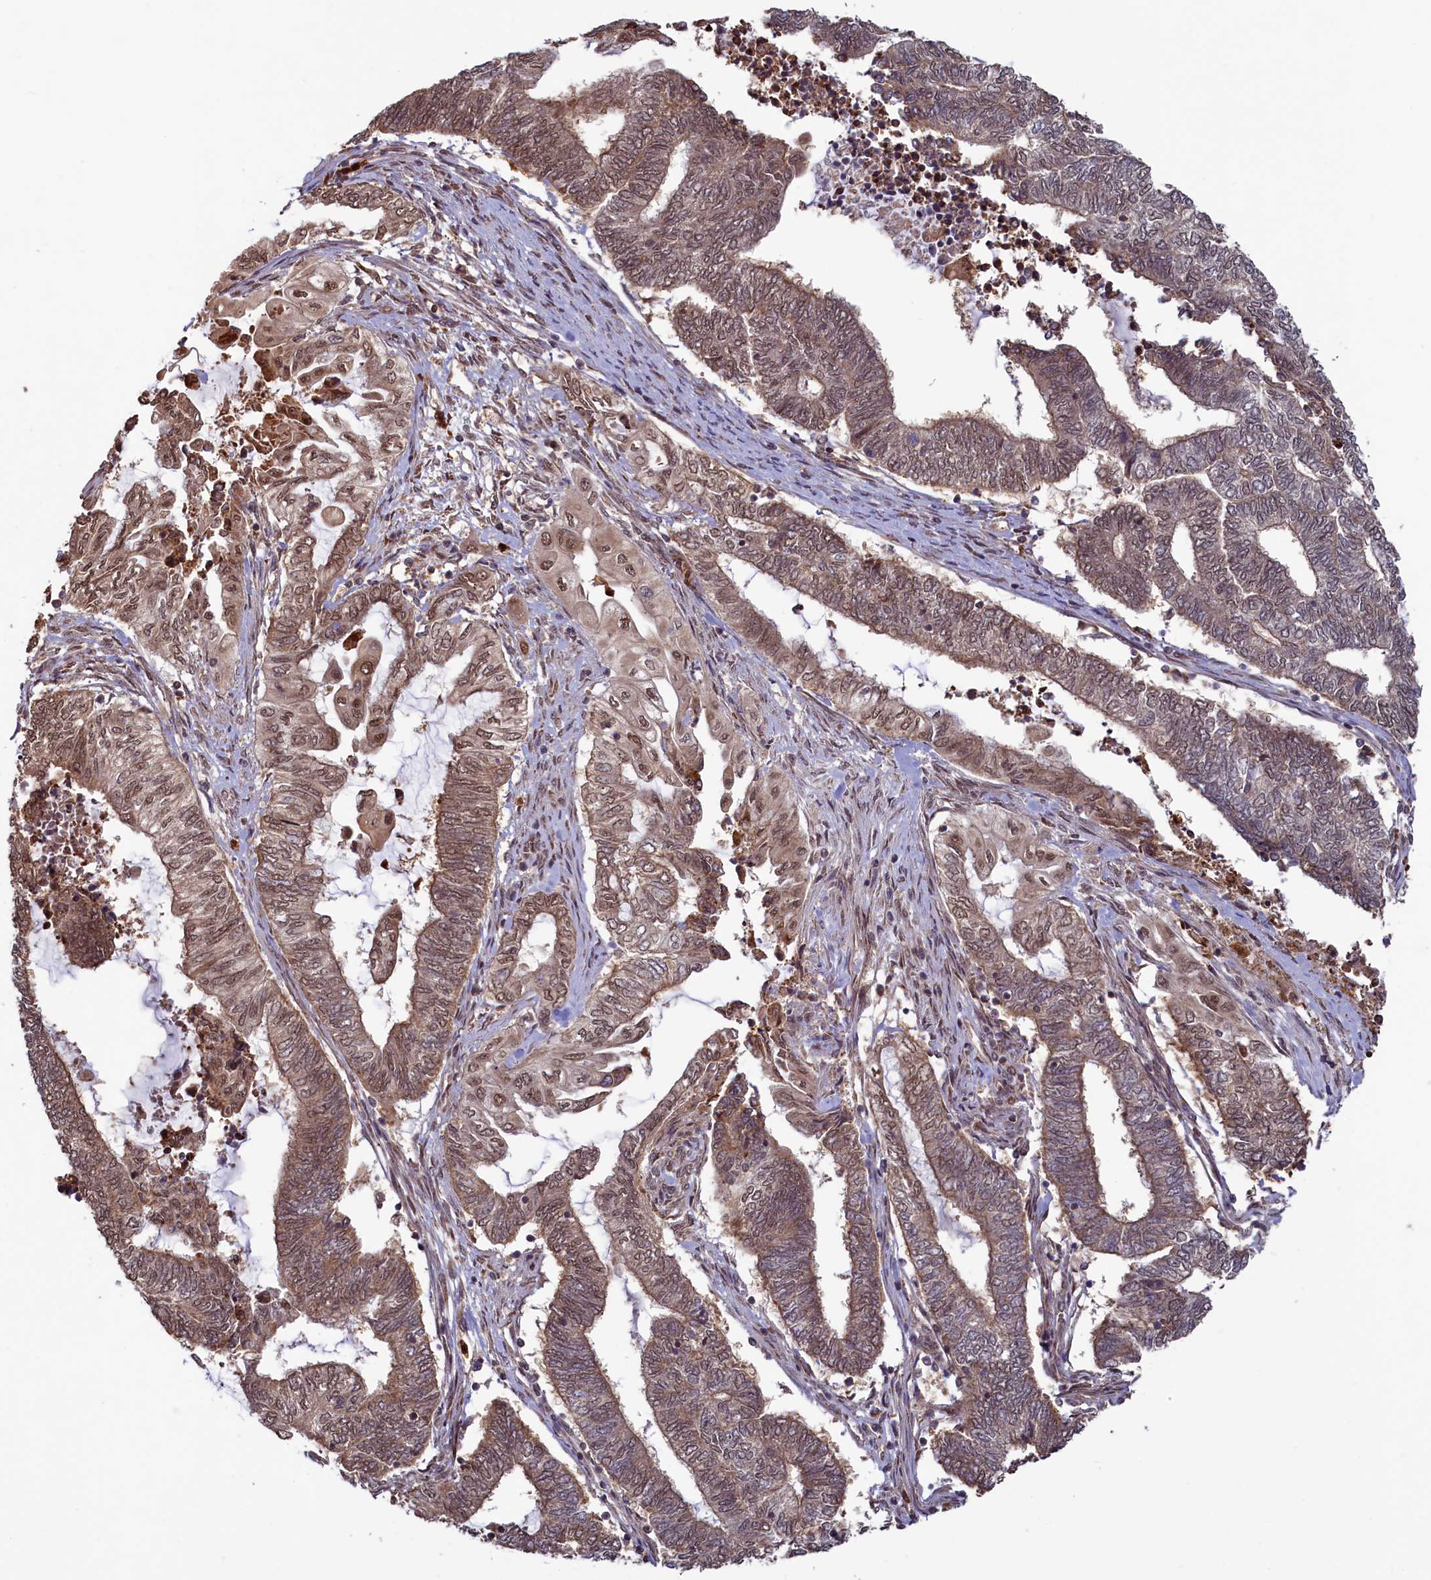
{"staining": {"intensity": "weak", "quantity": ">75%", "location": "cytoplasmic/membranous,nuclear"}, "tissue": "endometrial cancer", "cell_type": "Tumor cells", "image_type": "cancer", "snomed": [{"axis": "morphology", "description": "Adenocarcinoma, NOS"}, {"axis": "topography", "description": "Uterus"}, {"axis": "topography", "description": "Endometrium"}], "caption": "Human endometrial cancer stained with a protein marker demonstrates weak staining in tumor cells.", "gene": "NAE1", "patient": {"sex": "female", "age": 70}}